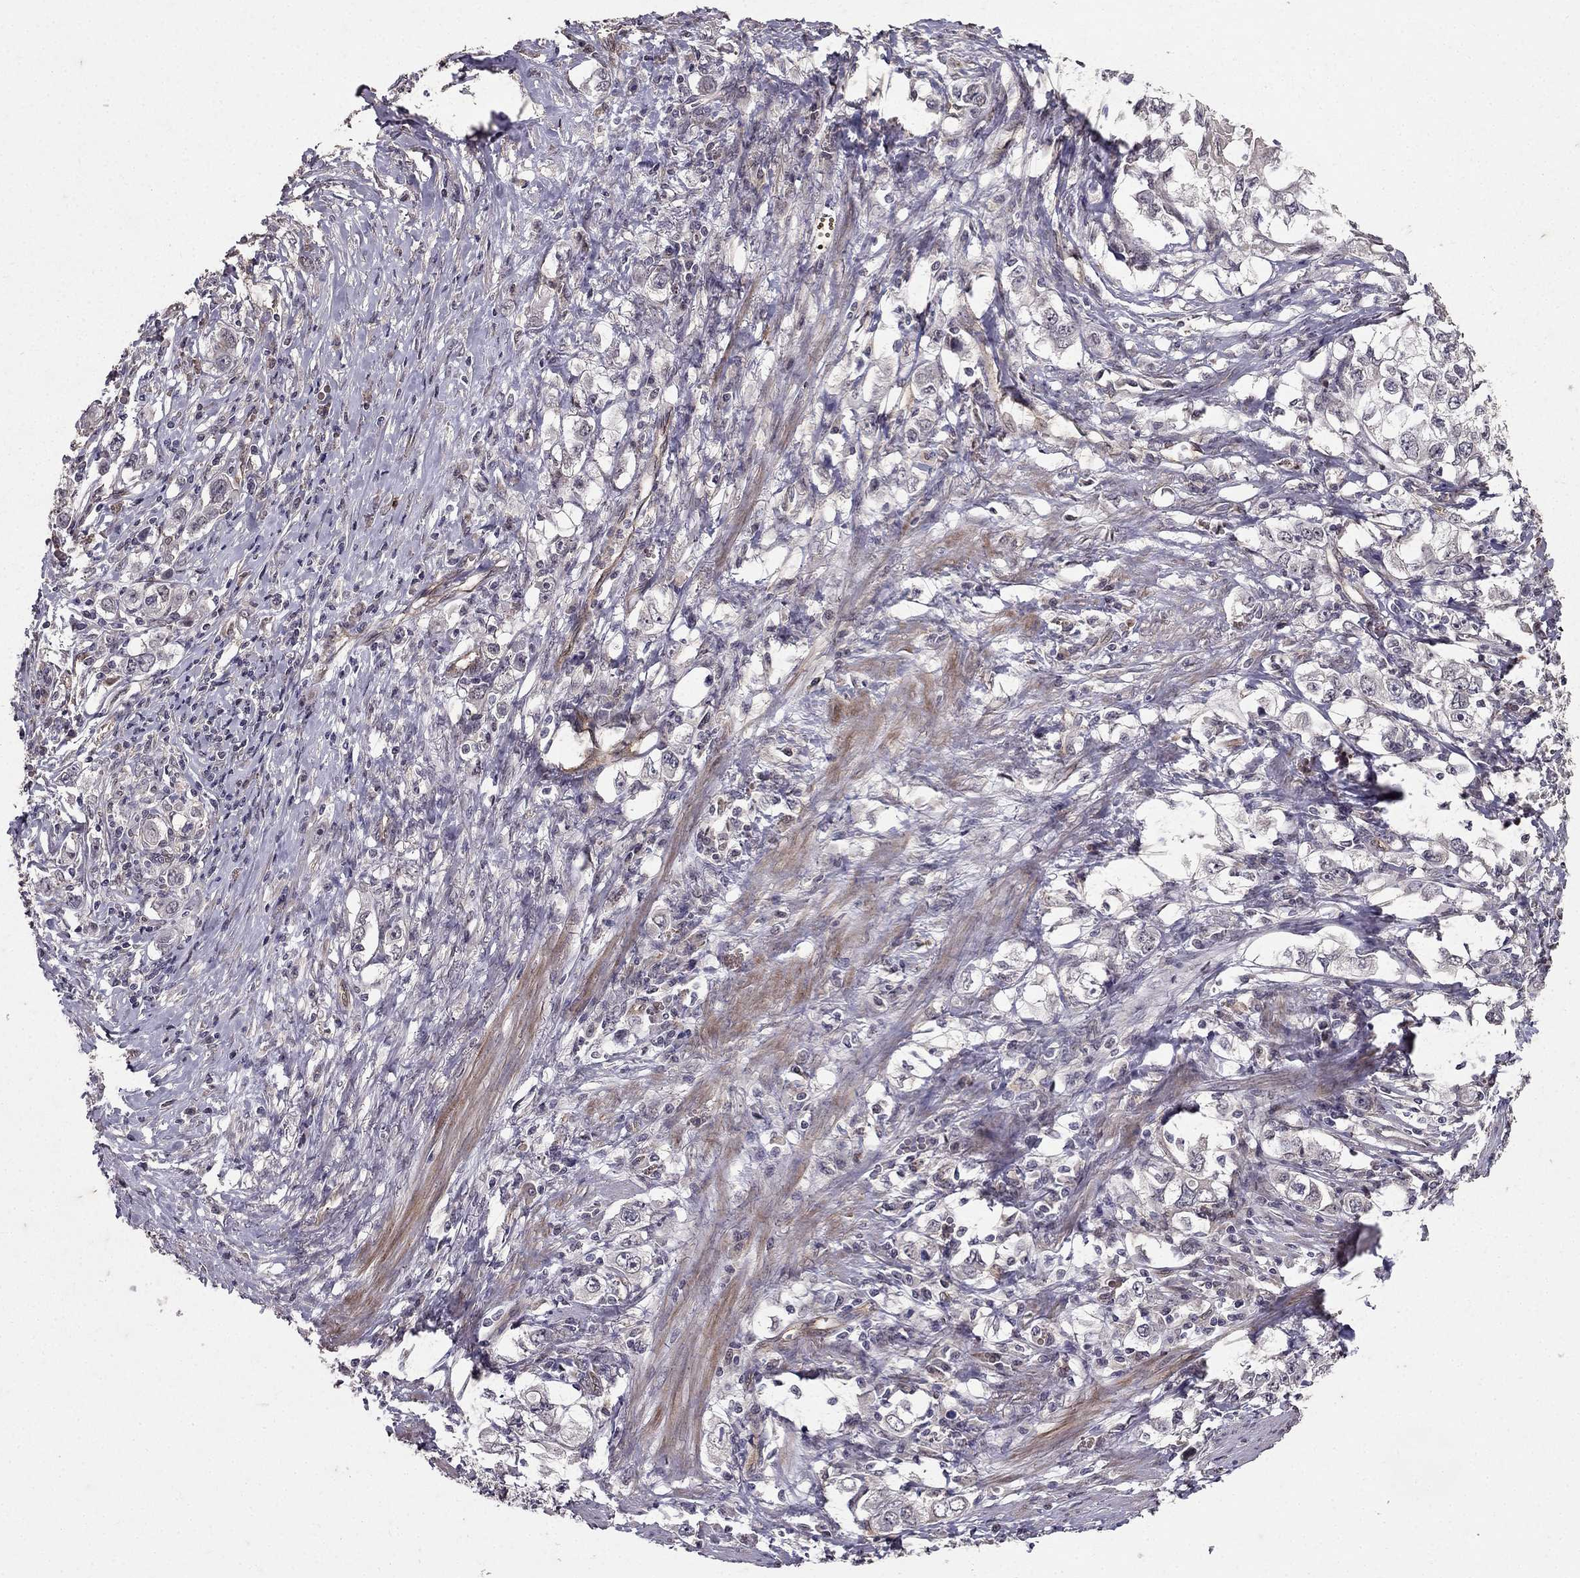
{"staining": {"intensity": "negative", "quantity": "none", "location": "none"}, "tissue": "stomach cancer", "cell_type": "Tumor cells", "image_type": "cancer", "snomed": [{"axis": "morphology", "description": "Adenocarcinoma, NOS"}, {"axis": "topography", "description": "Stomach, lower"}], "caption": "IHC image of human stomach adenocarcinoma stained for a protein (brown), which shows no expression in tumor cells.", "gene": "RASIP1", "patient": {"sex": "female", "age": 72}}